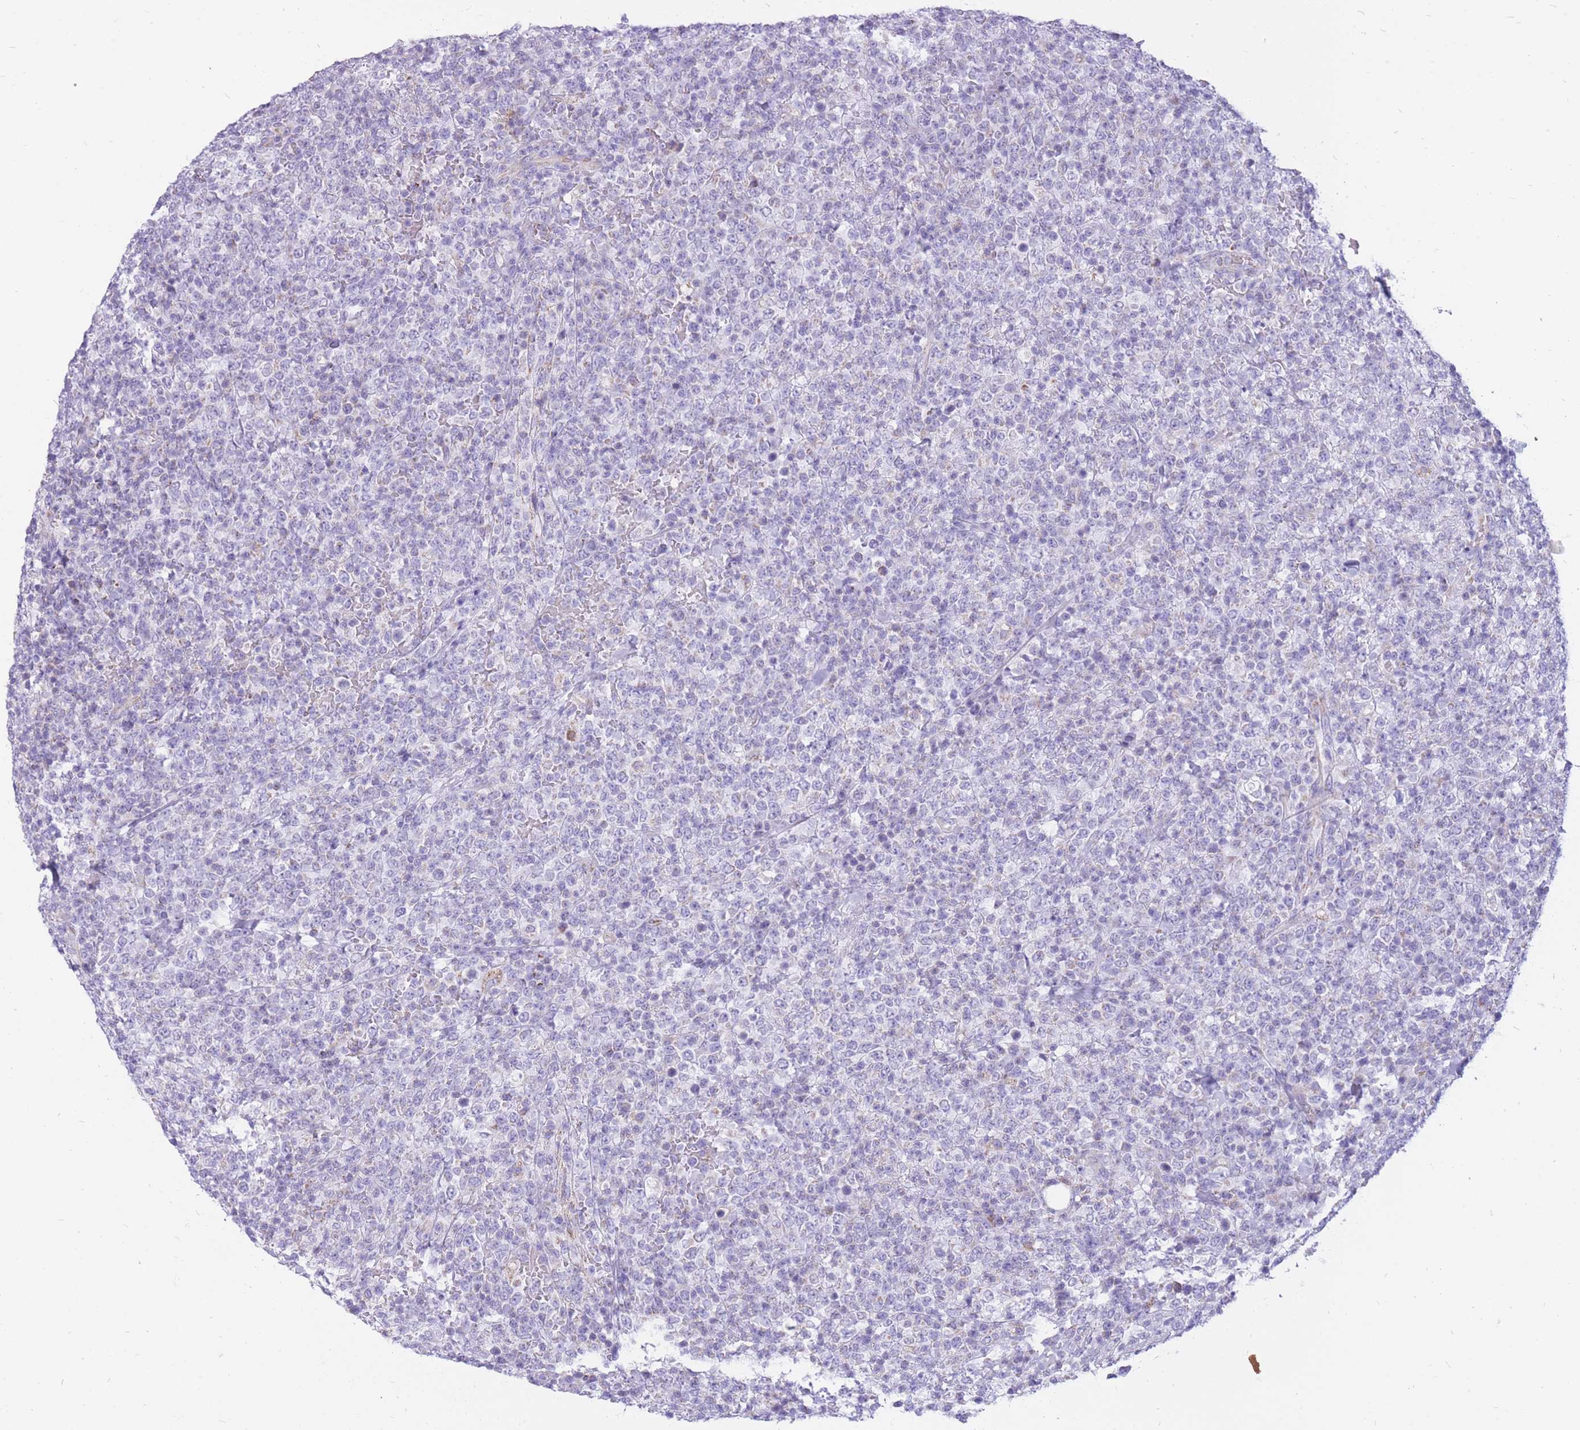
{"staining": {"intensity": "negative", "quantity": "none", "location": "none"}, "tissue": "lymphoma", "cell_type": "Tumor cells", "image_type": "cancer", "snomed": [{"axis": "morphology", "description": "Malignant lymphoma, non-Hodgkin's type, High grade"}, {"axis": "topography", "description": "Colon"}], "caption": "Immunohistochemical staining of malignant lymphoma, non-Hodgkin's type (high-grade) shows no significant positivity in tumor cells.", "gene": "PCSK1", "patient": {"sex": "female", "age": 53}}